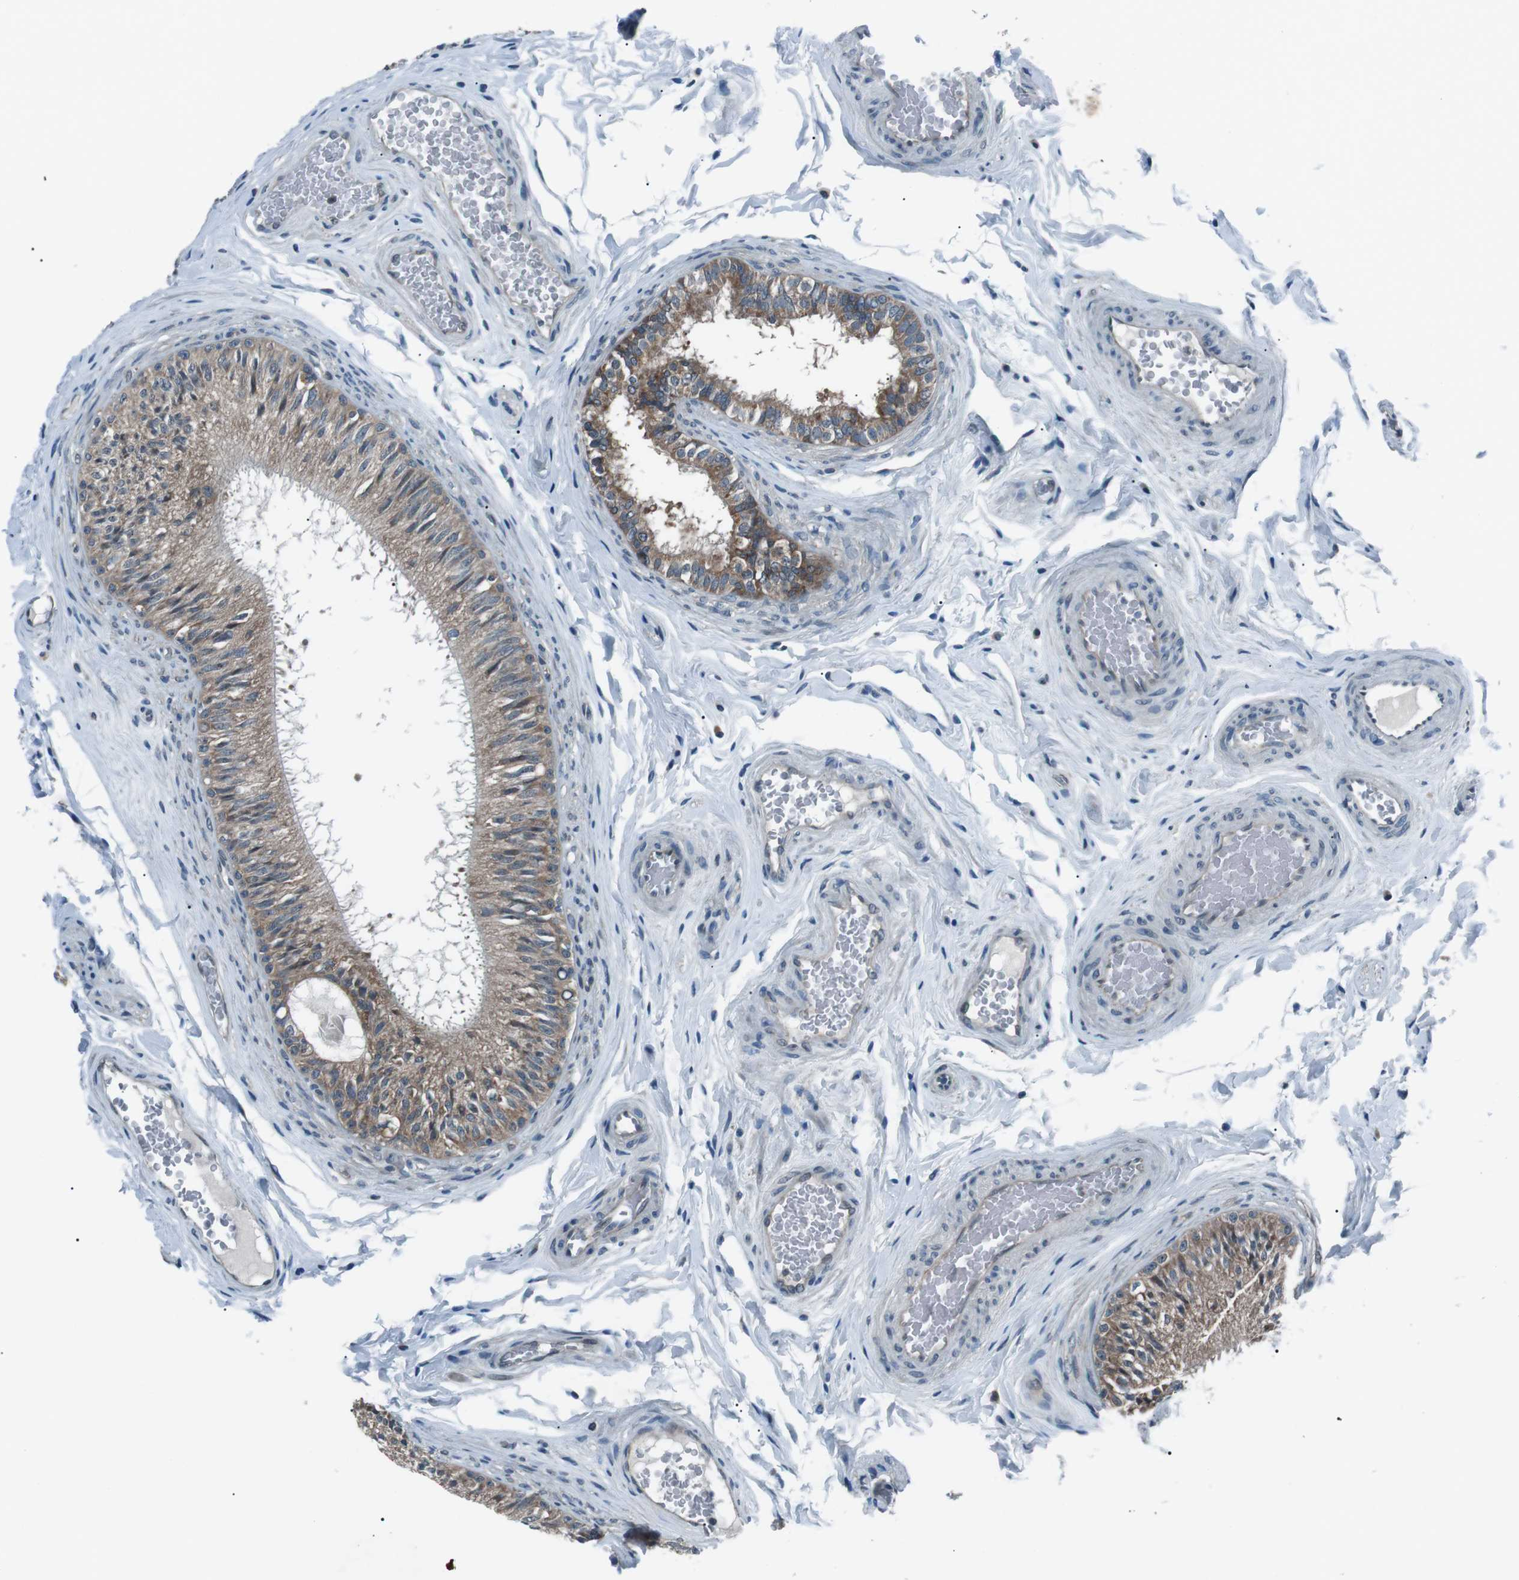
{"staining": {"intensity": "moderate", "quantity": ">75%", "location": "cytoplasmic/membranous"}, "tissue": "epididymis", "cell_type": "Glandular cells", "image_type": "normal", "snomed": [{"axis": "morphology", "description": "Normal tissue, NOS"}, {"axis": "topography", "description": "Testis"}, {"axis": "topography", "description": "Epididymis"}], "caption": "Immunohistochemistry micrograph of benign epididymis: human epididymis stained using IHC displays medium levels of moderate protein expression localized specifically in the cytoplasmic/membranous of glandular cells, appearing as a cytoplasmic/membranous brown color.", "gene": "LRIG2", "patient": {"sex": "male", "age": 36}}